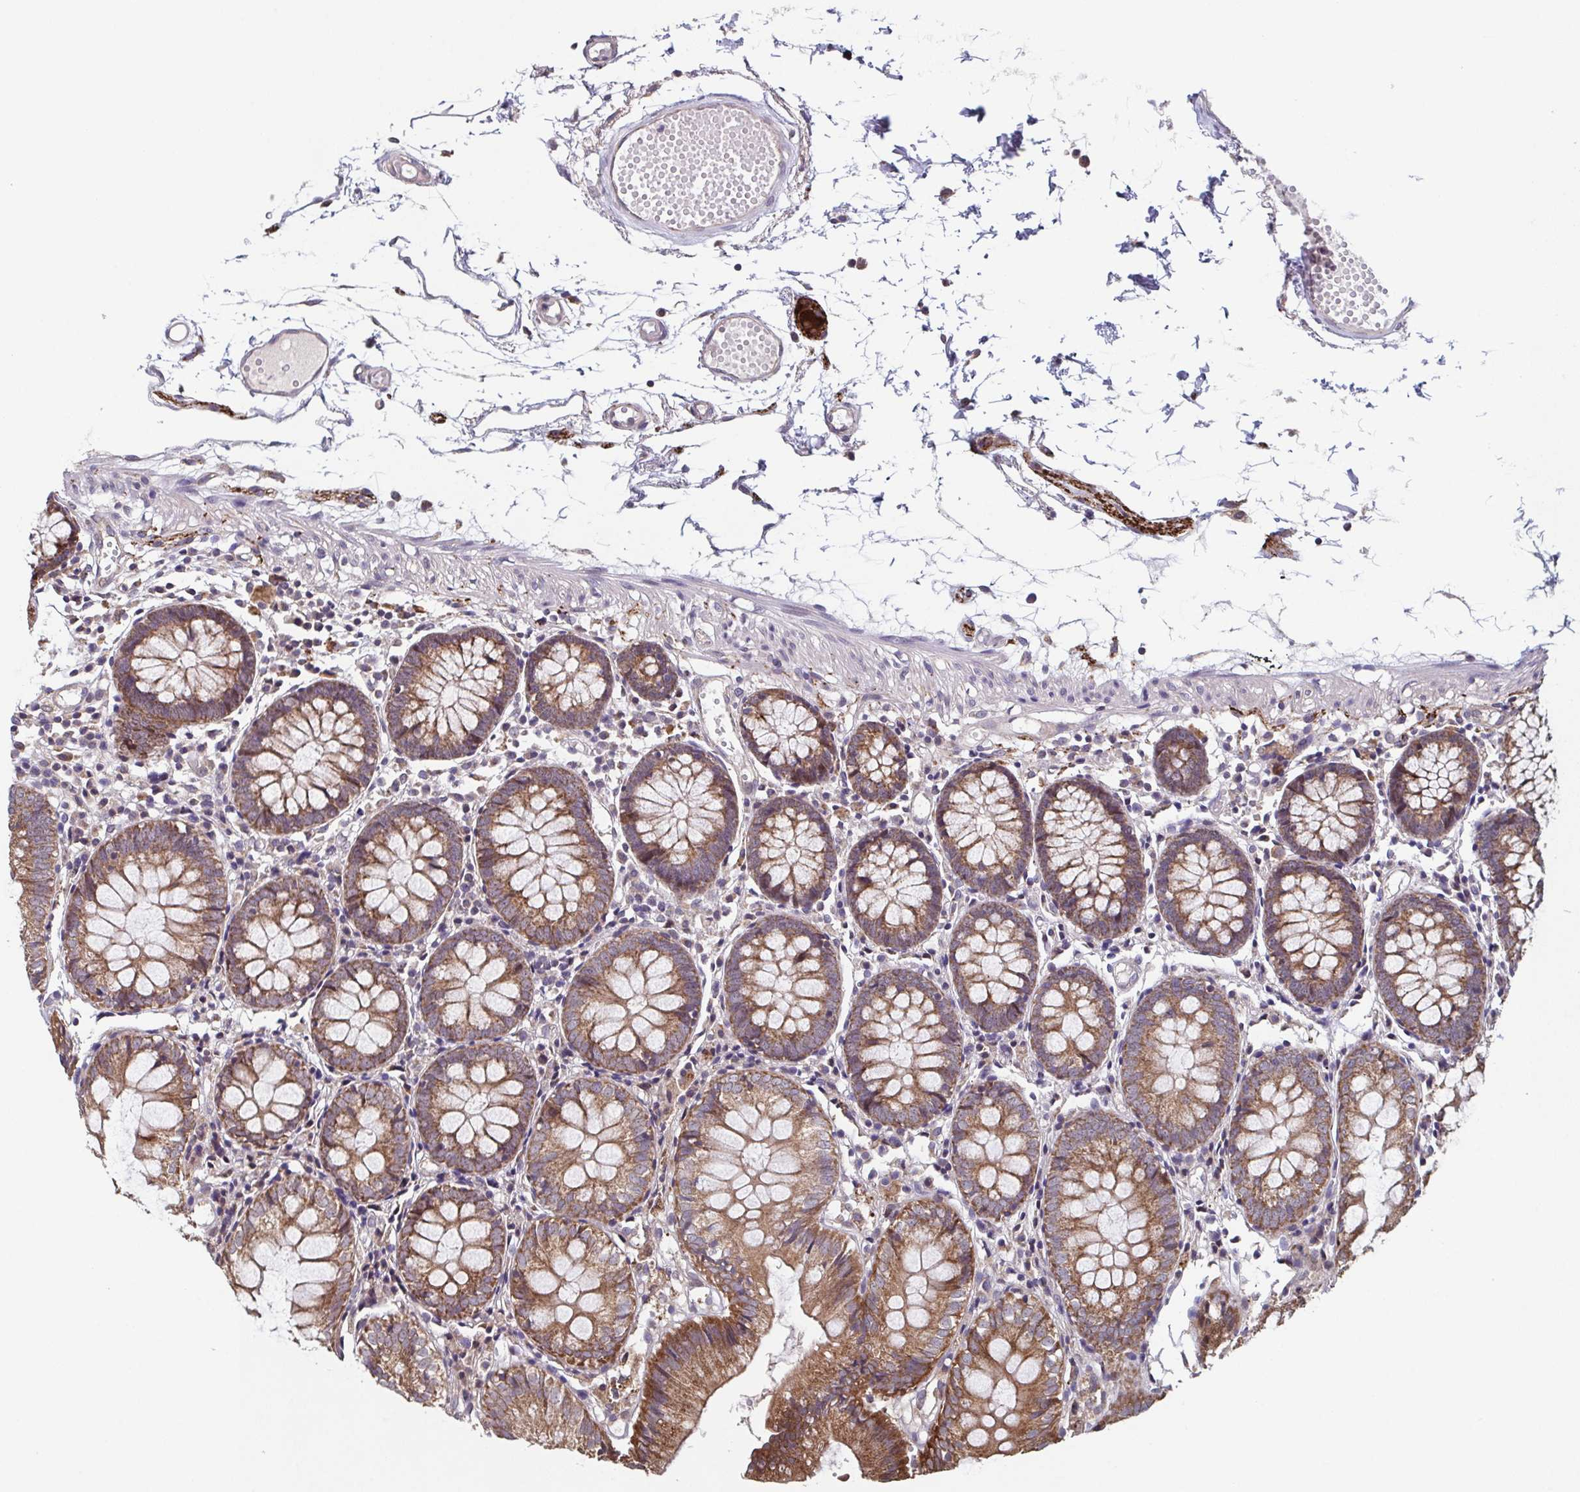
{"staining": {"intensity": "weak", "quantity": "25%-75%", "location": "cytoplasmic/membranous"}, "tissue": "colon", "cell_type": "Endothelial cells", "image_type": "normal", "snomed": [{"axis": "morphology", "description": "Normal tissue, NOS"}, {"axis": "morphology", "description": "Adenocarcinoma, NOS"}, {"axis": "topography", "description": "Colon"}], "caption": "Normal colon displays weak cytoplasmic/membranous positivity in about 25%-75% of endothelial cells, visualized by immunohistochemistry.", "gene": "TTC19", "patient": {"sex": "male", "age": 83}}